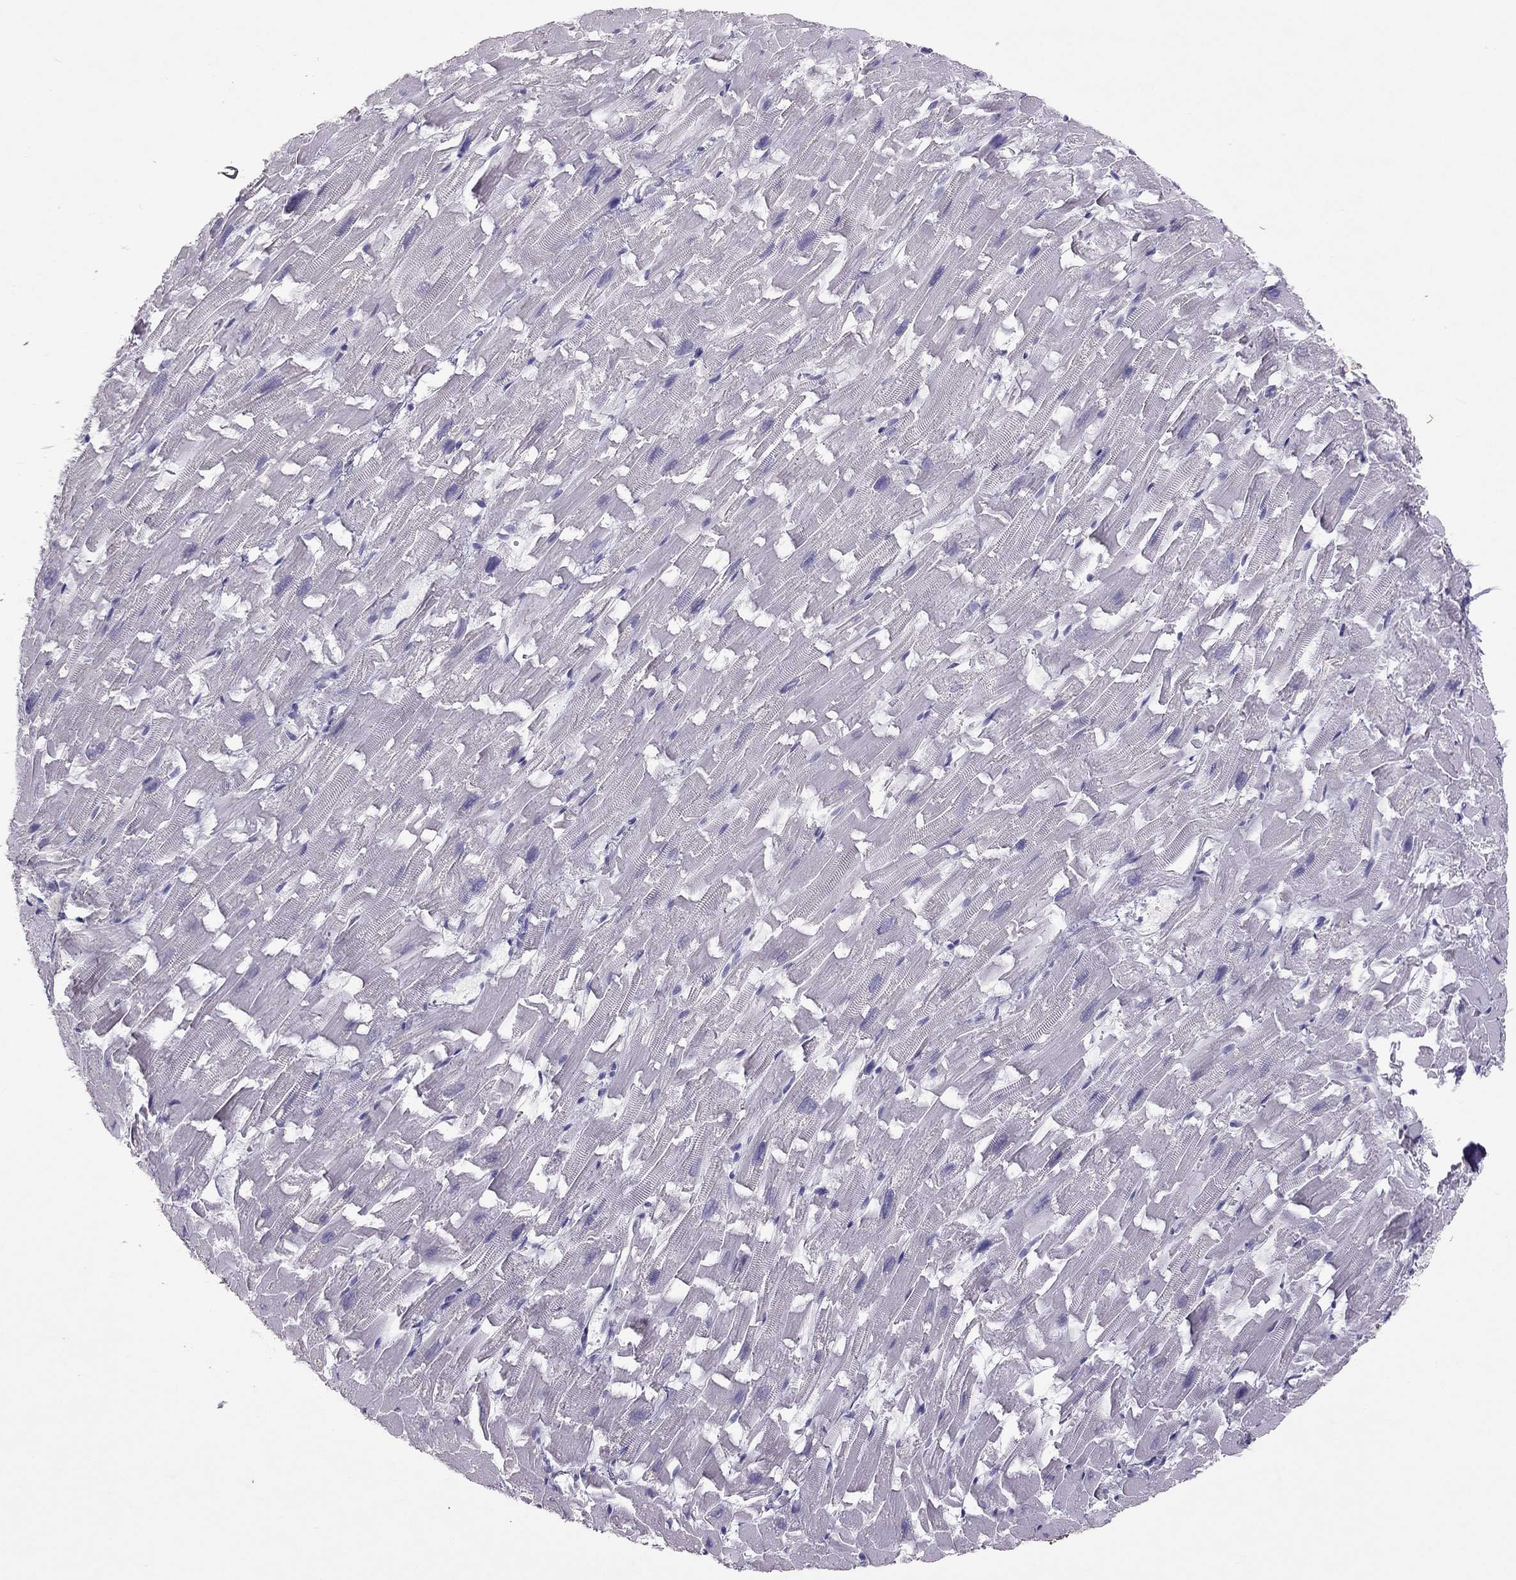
{"staining": {"intensity": "negative", "quantity": "none", "location": "none"}, "tissue": "heart muscle", "cell_type": "Cardiomyocytes", "image_type": "normal", "snomed": [{"axis": "morphology", "description": "Normal tissue, NOS"}, {"axis": "topography", "description": "Heart"}], "caption": "This micrograph is of normal heart muscle stained with immunohistochemistry (IHC) to label a protein in brown with the nuclei are counter-stained blue. There is no positivity in cardiomyocytes.", "gene": "PSMB11", "patient": {"sex": "female", "age": 64}}